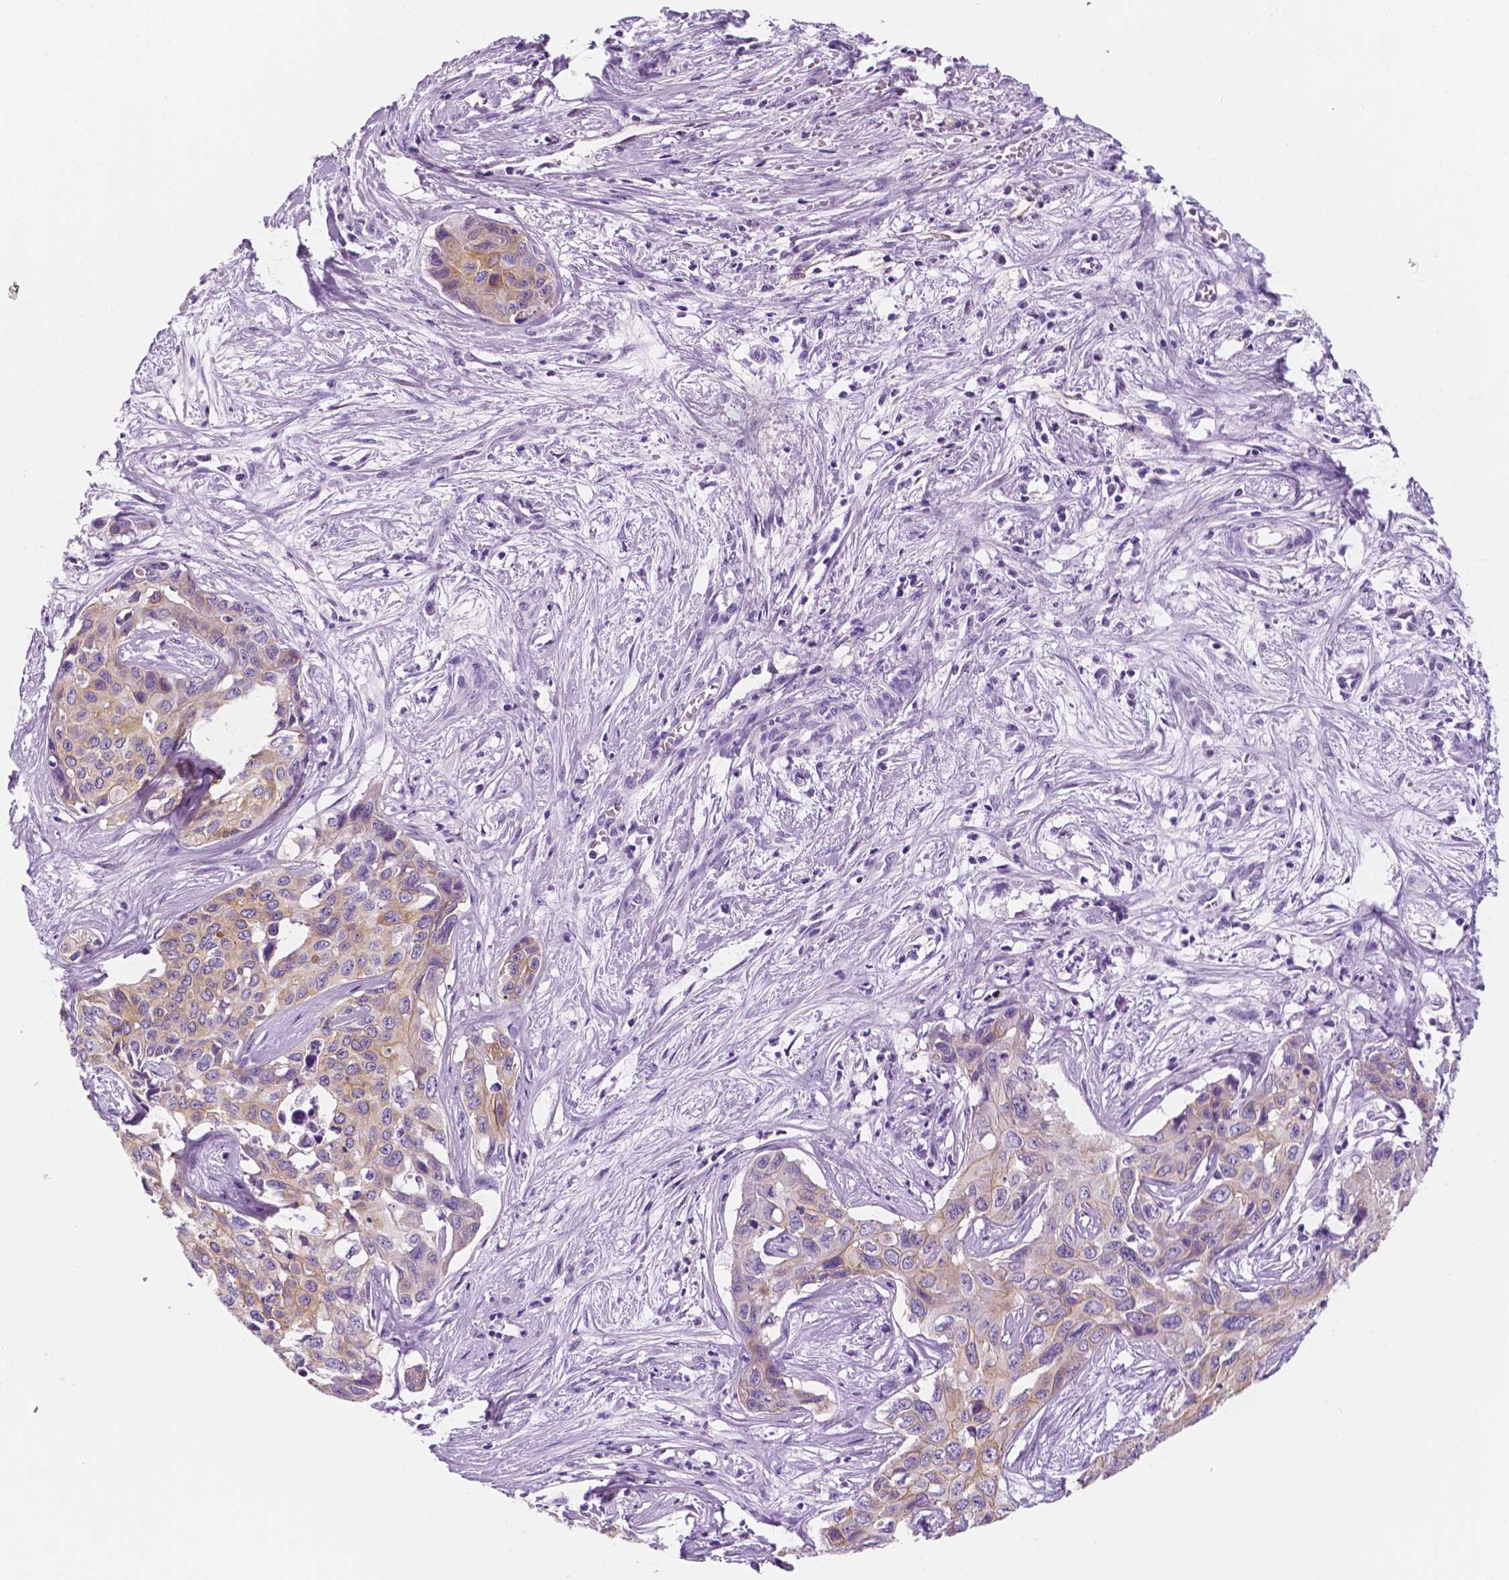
{"staining": {"intensity": "moderate", "quantity": "25%-75%", "location": "cytoplasmic/membranous"}, "tissue": "liver cancer", "cell_type": "Tumor cells", "image_type": "cancer", "snomed": [{"axis": "morphology", "description": "Cholangiocarcinoma"}, {"axis": "topography", "description": "Liver"}], "caption": "Liver cancer was stained to show a protein in brown. There is medium levels of moderate cytoplasmic/membranous staining in approximately 25%-75% of tumor cells.", "gene": "PPL", "patient": {"sex": "female", "age": 65}}